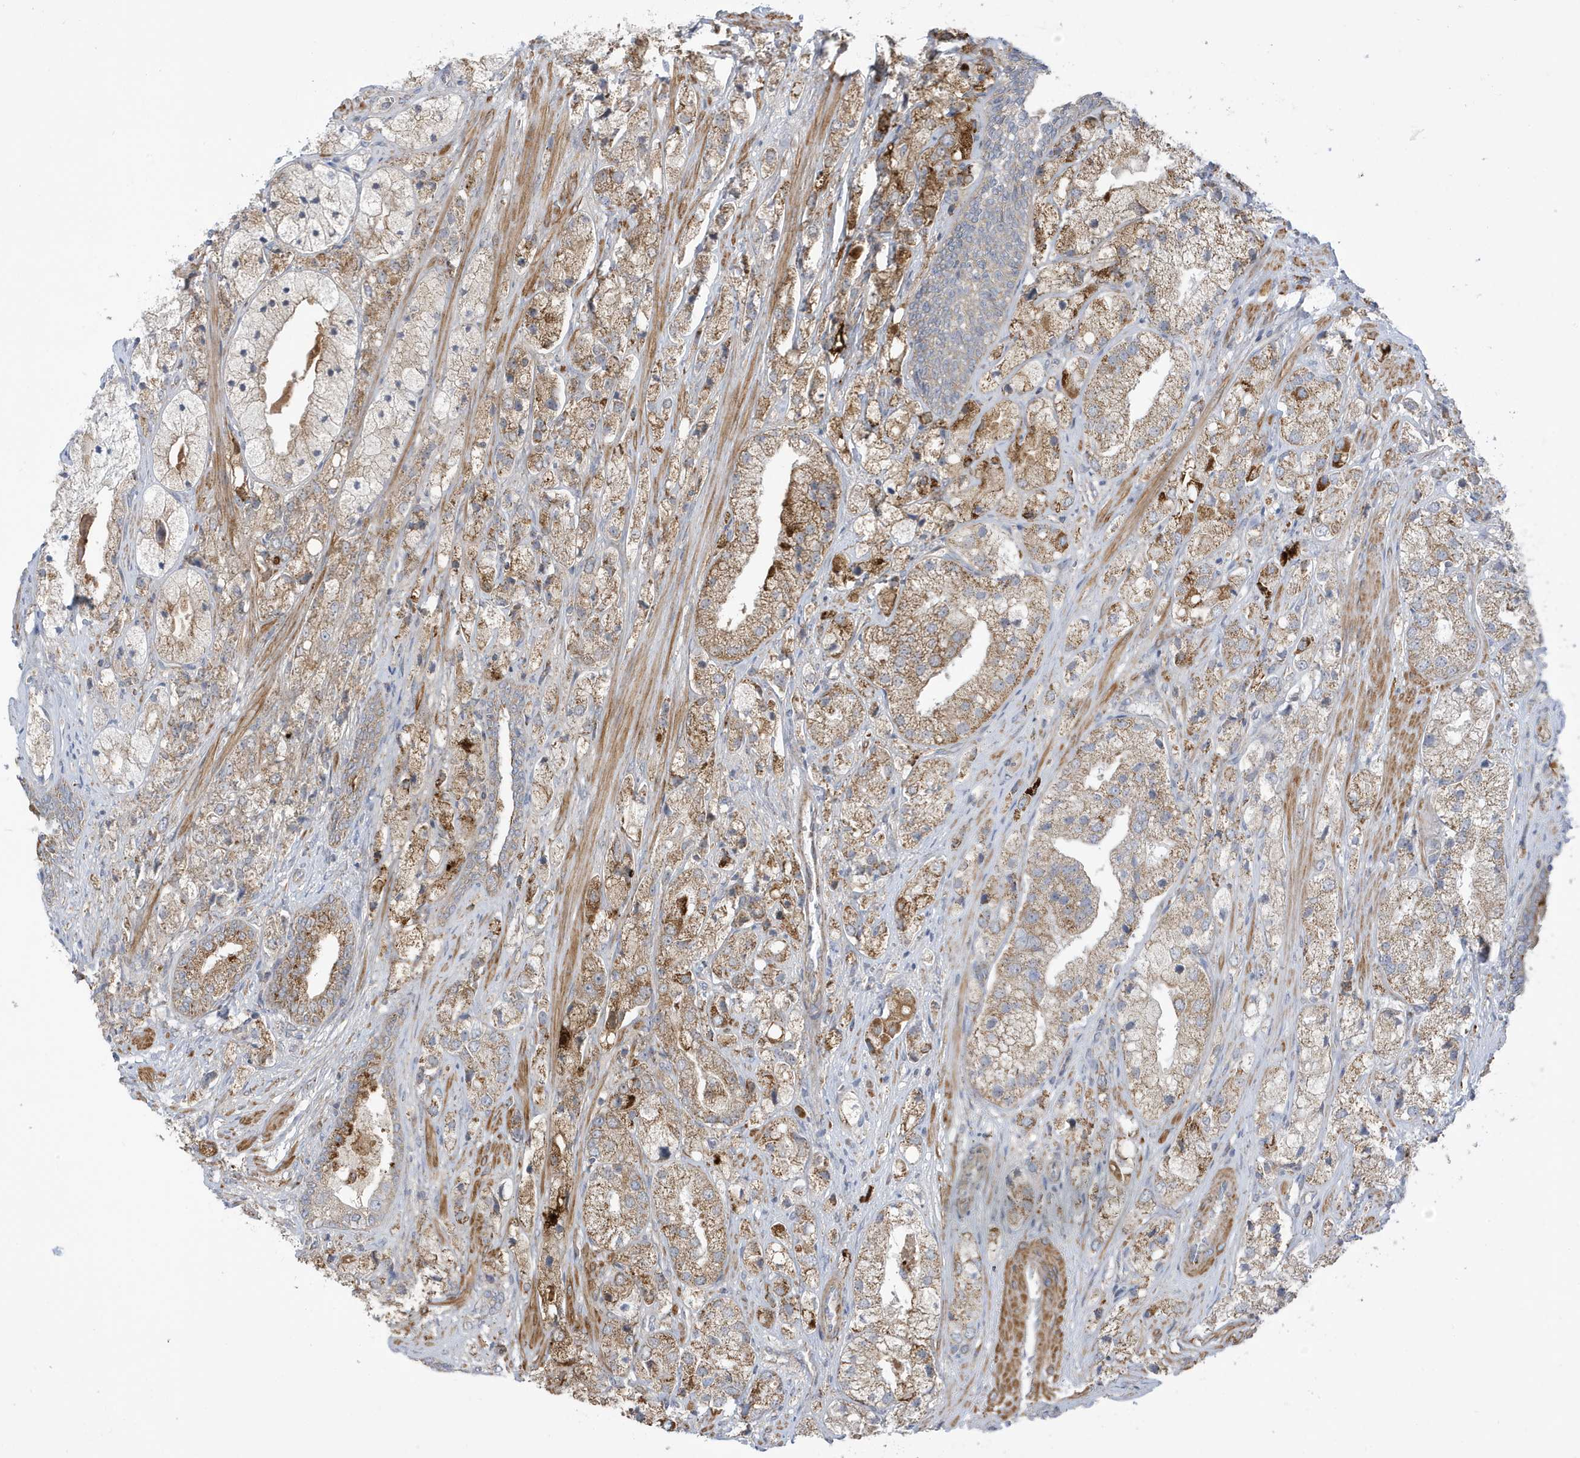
{"staining": {"intensity": "moderate", "quantity": ">75%", "location": "cytoplasmic/membranous"}, "tissue": "prostate cancer", "cell_type": "Tumor cells", "image_type": "cancer", "snomed": [{"axis": "morphology", "description": "Adenocarcinoma, High grade"}, {"axis": "topography", "description": "Prostate"}], "caption": "Protein expression analysis of human adenocarcinoma (high-grade) (prostate) reveals moderate cytoplasmic/membranous expression in about >75% of tumor cells. (Stains: DAB (3,3'-diaminobenzidine) in brown, nuclei in blue, Microscopy: brightfield microscopy at high magnification).", "gene": "ATP13A5", "patient": {"sex": "male", "age": 50}}